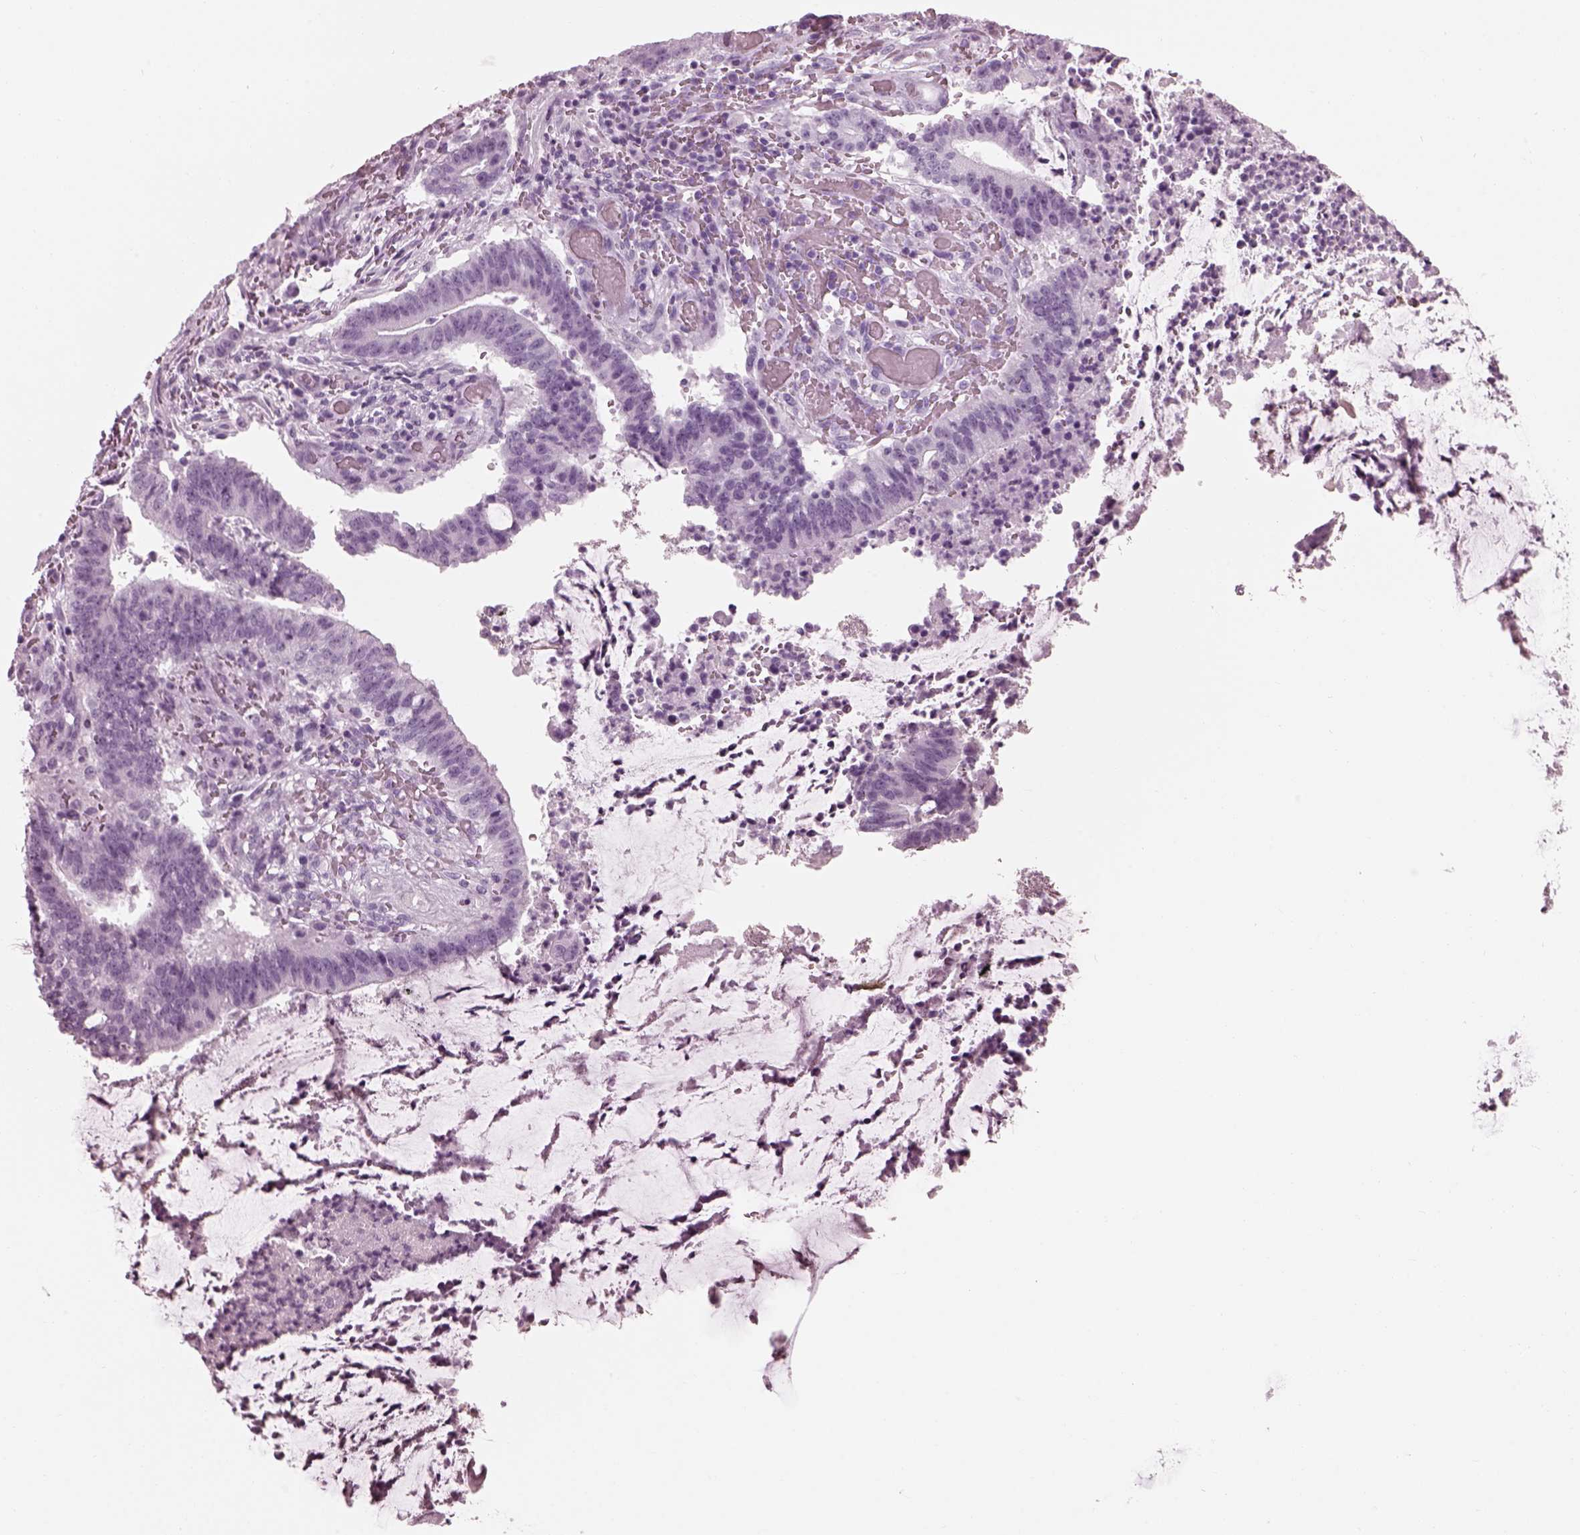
{"staining": {"intensity": "negative", "quantity": "none", "location": "none"}, "tissue": "colorectal cancer", "cell_type": "Tumor cells", "image_type": "cancer", "snomed": [{"axis": "morphology", "description": "Adenocarcinoma, NOS"}, {"axis": "topography", "description": "Colon"}], "caption": "Human adenocarcinoma (colorectal) stained for a protein using immunohistochemistry shows no staining in tumor cells.", "gene": "FUT4", "patient": {"sex": "female", "age": 43}}